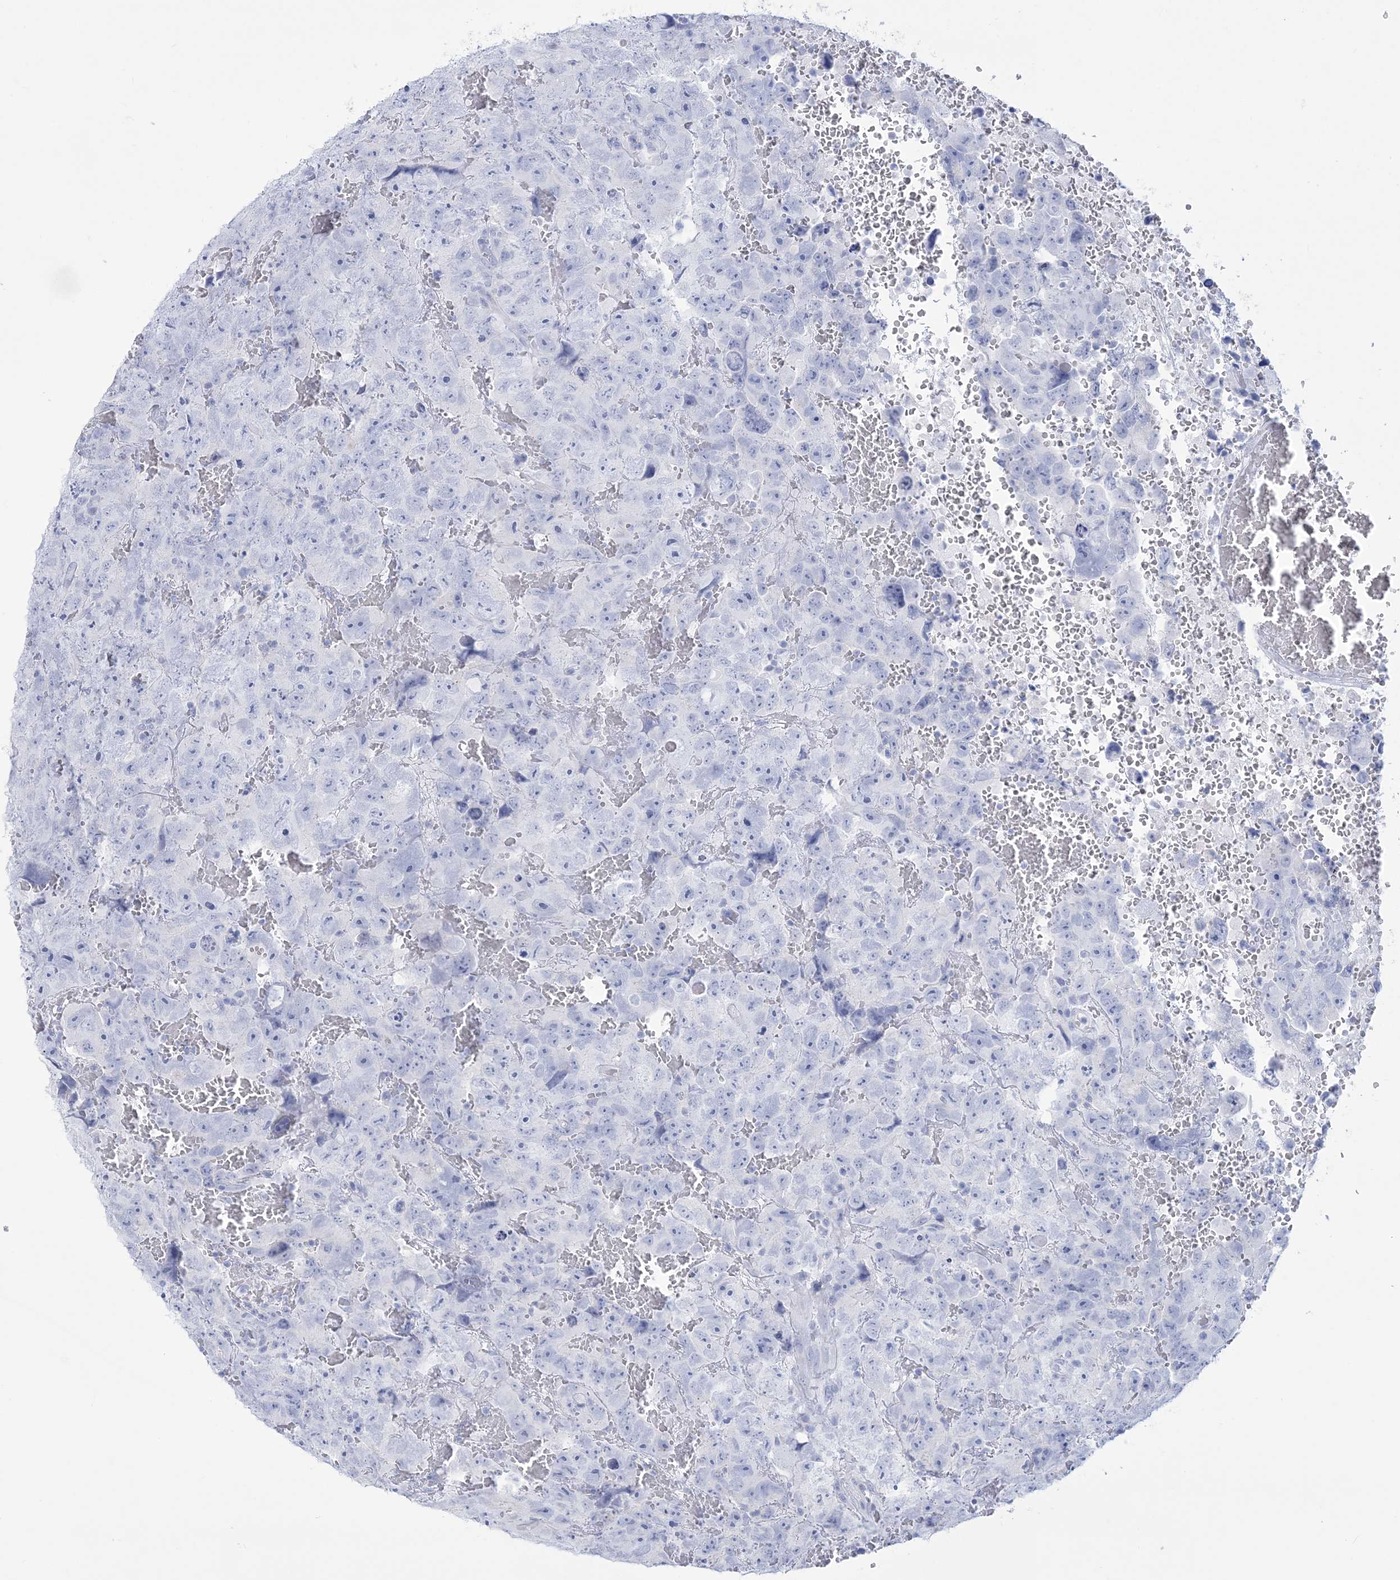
{"staining": {"intensity": "negative", "quantity": "none", "location": "none"}, "tissue": "testis cancer", "cell_type": "Tumor cells", "image_type": "cancer", "snomed": [{"axis": "morphology", "description": "Carcinoma, Embryonal, NOS"}, {"axis": "topography", "description": "Testis"}], "caption": "A photomicrograph of human testis cancer is negative for staining in tumor cells.", "gene": "RBP2", "patient": {"sex": "male", "age": 45}}